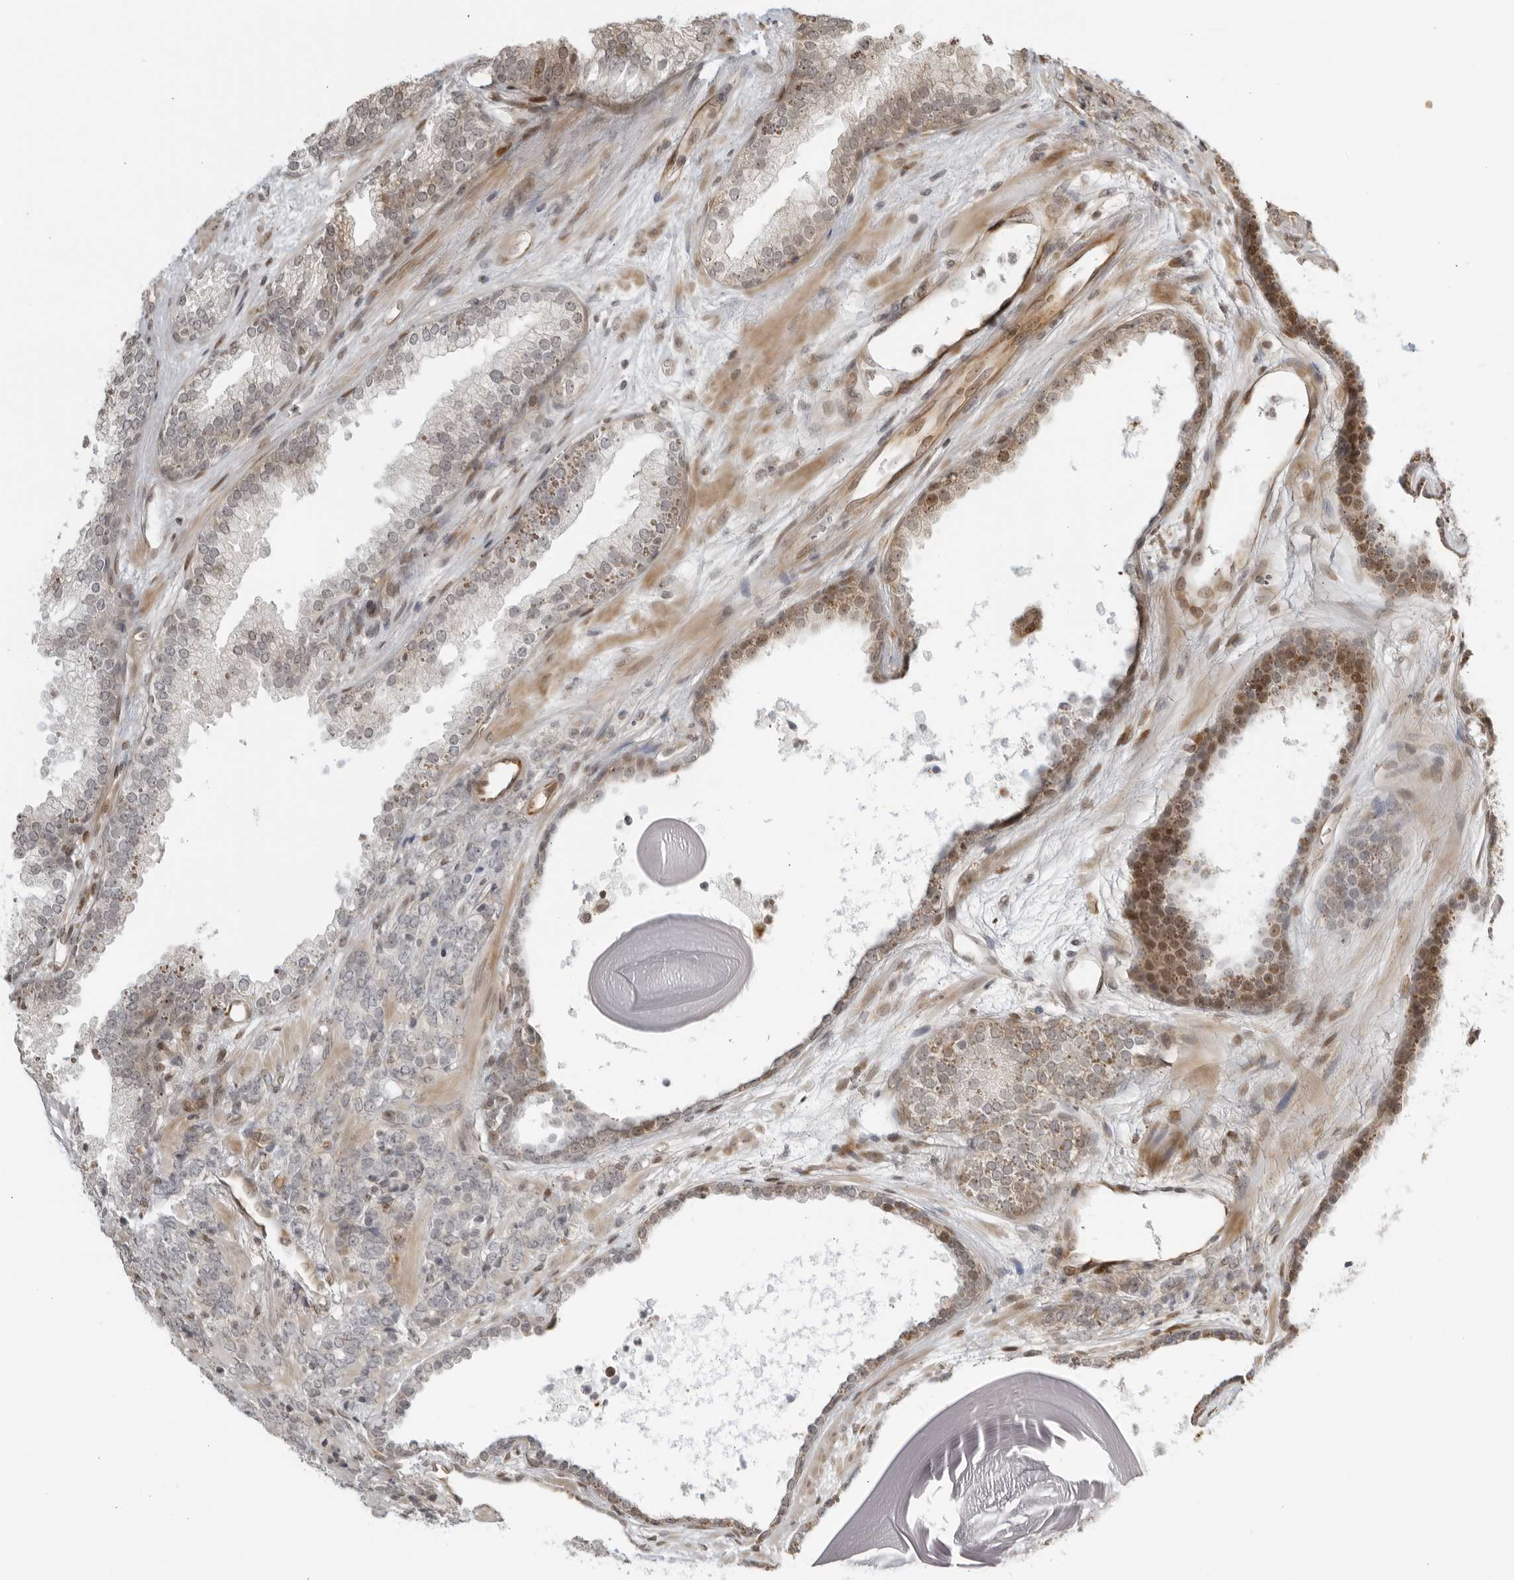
{"staining": {"intensity": "moderate", "quantity": "<25%", "location": "cytoplasmic/membranous,nuclear"}, "tissue": "prostate cancer", "cell_type": "Tumor cells", "image_type": "cancer", "snomed": [{"axis": "morphology", "description": "Adenocarcinoma, High grade"}, {"axis": "topography", "description": "Prostate"}], "caption": "The immunohistochemical stain shows moderate cytoplasmic/membranous and nuclear expression in tumor cells of prostate cancer tissue. The protein of interest is stained brown, and the nuclei are stained in blue (DAB IHC with brightfield microscopy, high magnification).", "gene": "TCF21", "patient": {"sex": "male", "age": 62}}